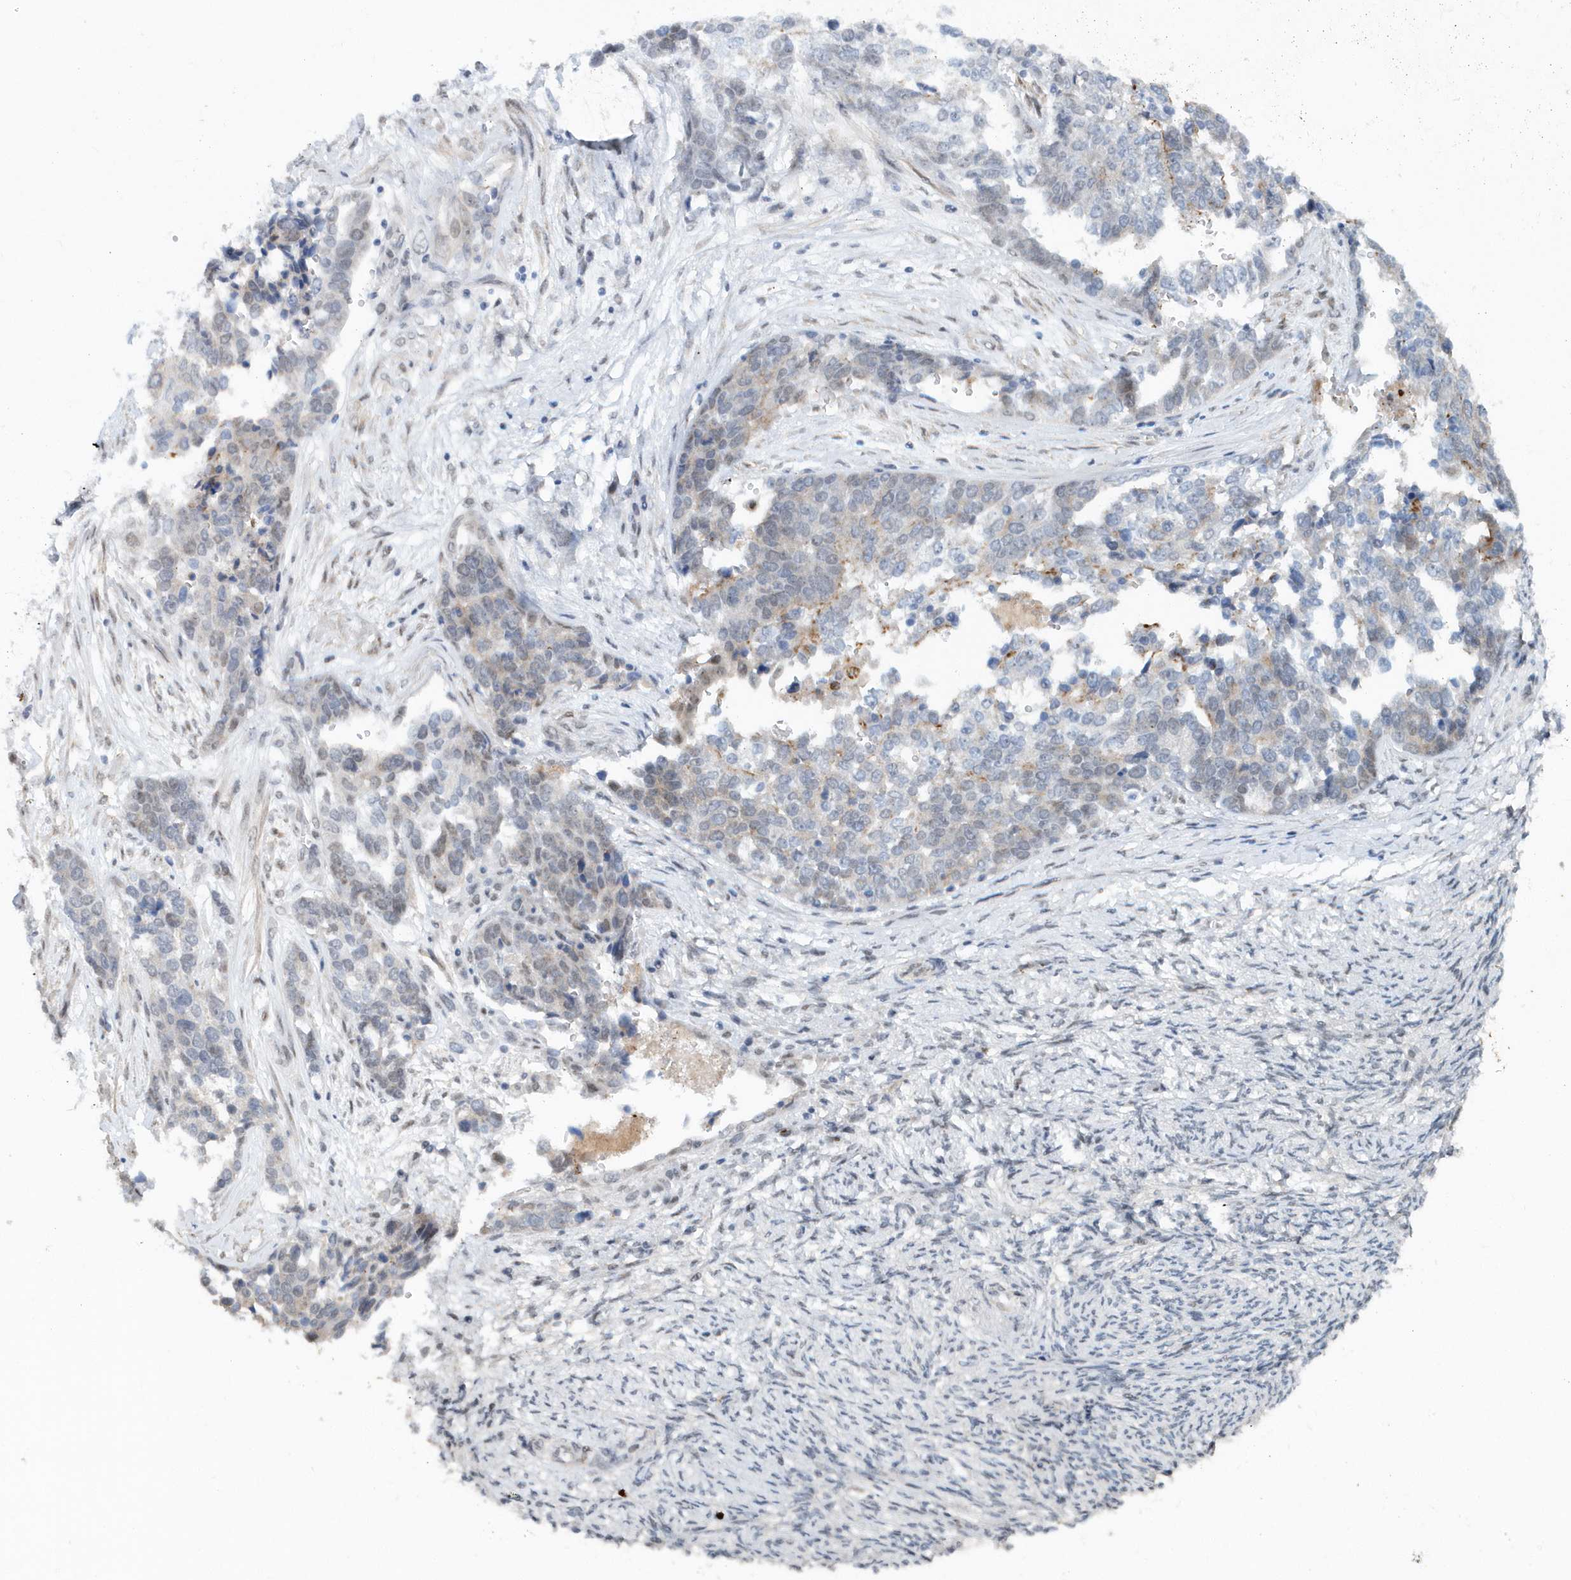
{"staining": {"intensity": "negative", "quantity": "none", "location": "none"}, "tissue": "ovarian cancer", "cell_type": "Tumor cells", "image_type": "cancer", "snomed": [{"axis": "morphology", "description": "Cystadenocarcinoma, serous, NOS"}, {"axis": "topography", "description": "Ovary"}], "caption": "DAB (3,3'-diaminobenzidine) immunohistochemical staining of serous cystadenocarcinoma (ovarian) exhibits no significant expression in tumor cells.", "gene": "ASCL4", "patient": {"sex": "female", "age": 44}}